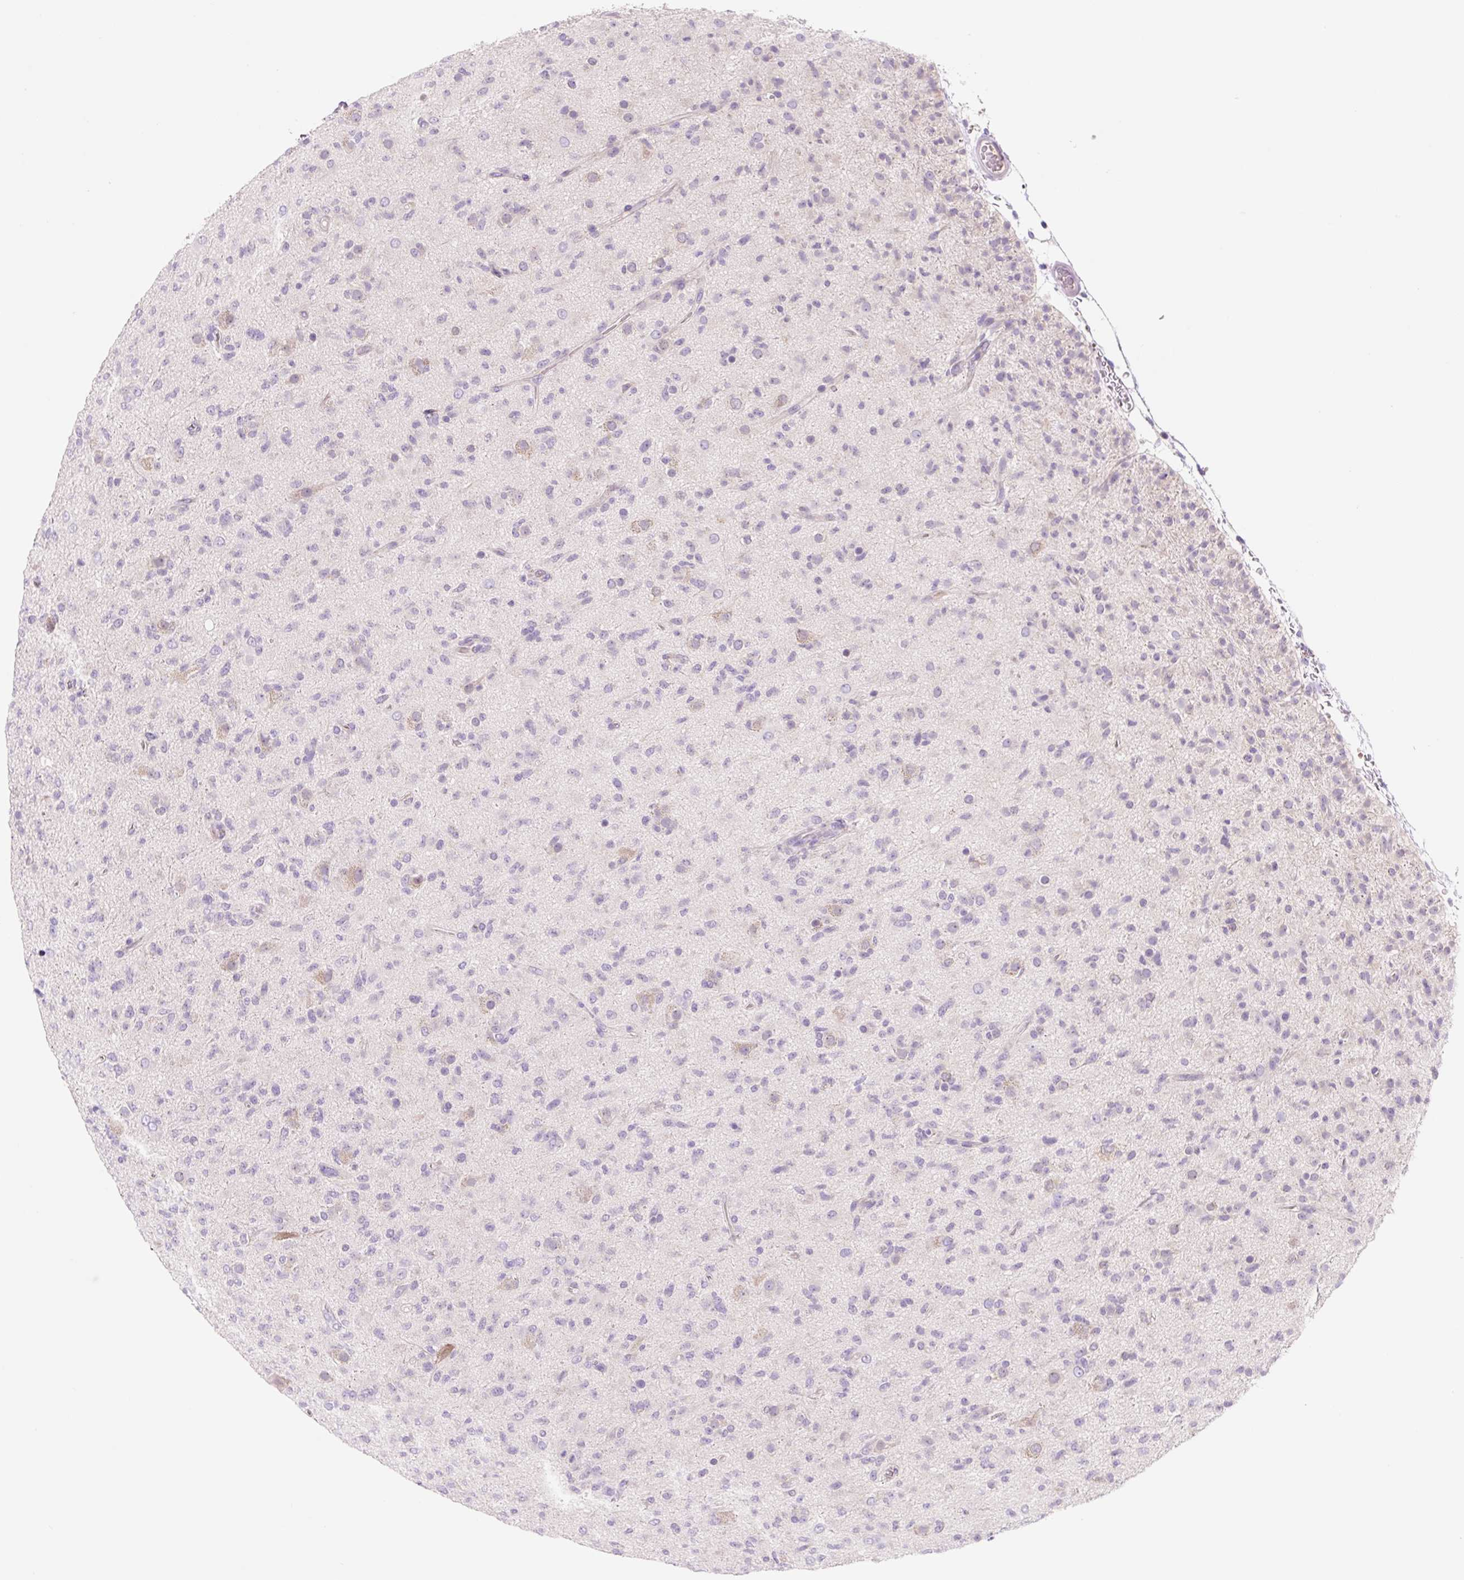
{"staining": {"intensity": "negative", "quantity": "none", "location": "none"}, "tissue": "glioma", "cell_type": "Tumor cells", "image_type": "cancer", "snomed": [{"axis": "morphology", "description": "Glioma, malignant, Low grade"}, {"axis": "topography", "description": "Brain"}], "caption": "The IHC micrograph has no significant positivity in tumor cells of glioma tissue. (IHC, brightfield microscopy, high magnification).", "gene": "CELF6", "patient": {"sex": "male", "age": 65}}